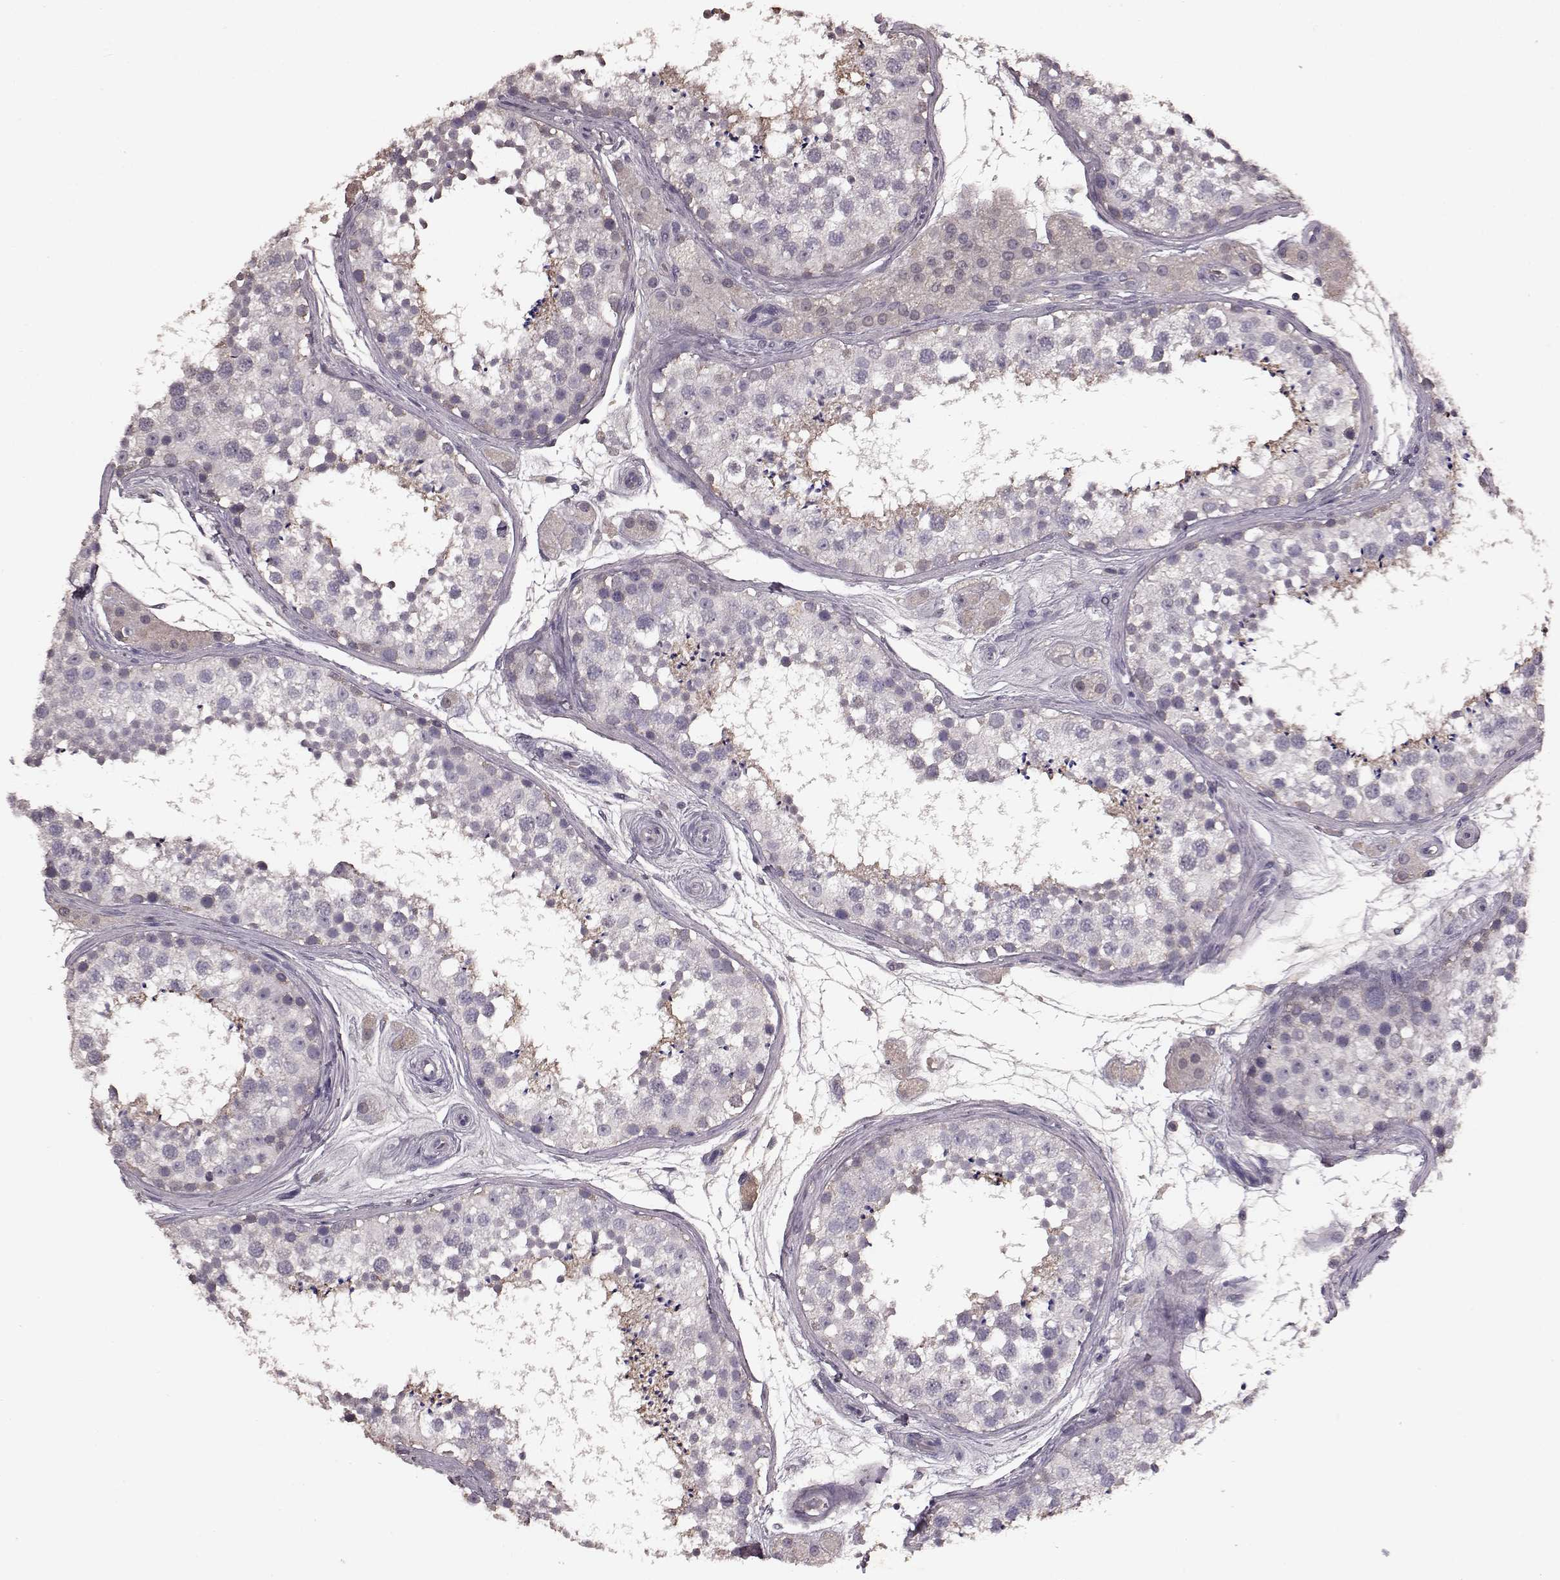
{"staining": {"intensity": "weak", "quantity": "<25%", "location": "cytoplasmic/membranous"}, "tissue": "testis", "cell_type": "Cells in seminiferous ducts", "image_type": "normal", "snomed": [{"axis": "morphology", "description": "Normal tissue, NOS"}, {"axis": "topography", "description": "Testis"}], "caption": "Immunohistochemistry (IHC) photomicrograph of unremarkable testis: human testis stained with DAB exhibits no significant protein expression in cells in seminiferous ducts.", "gene": "FRRS1L", "patient": {"sex": "male", "age": 41}}